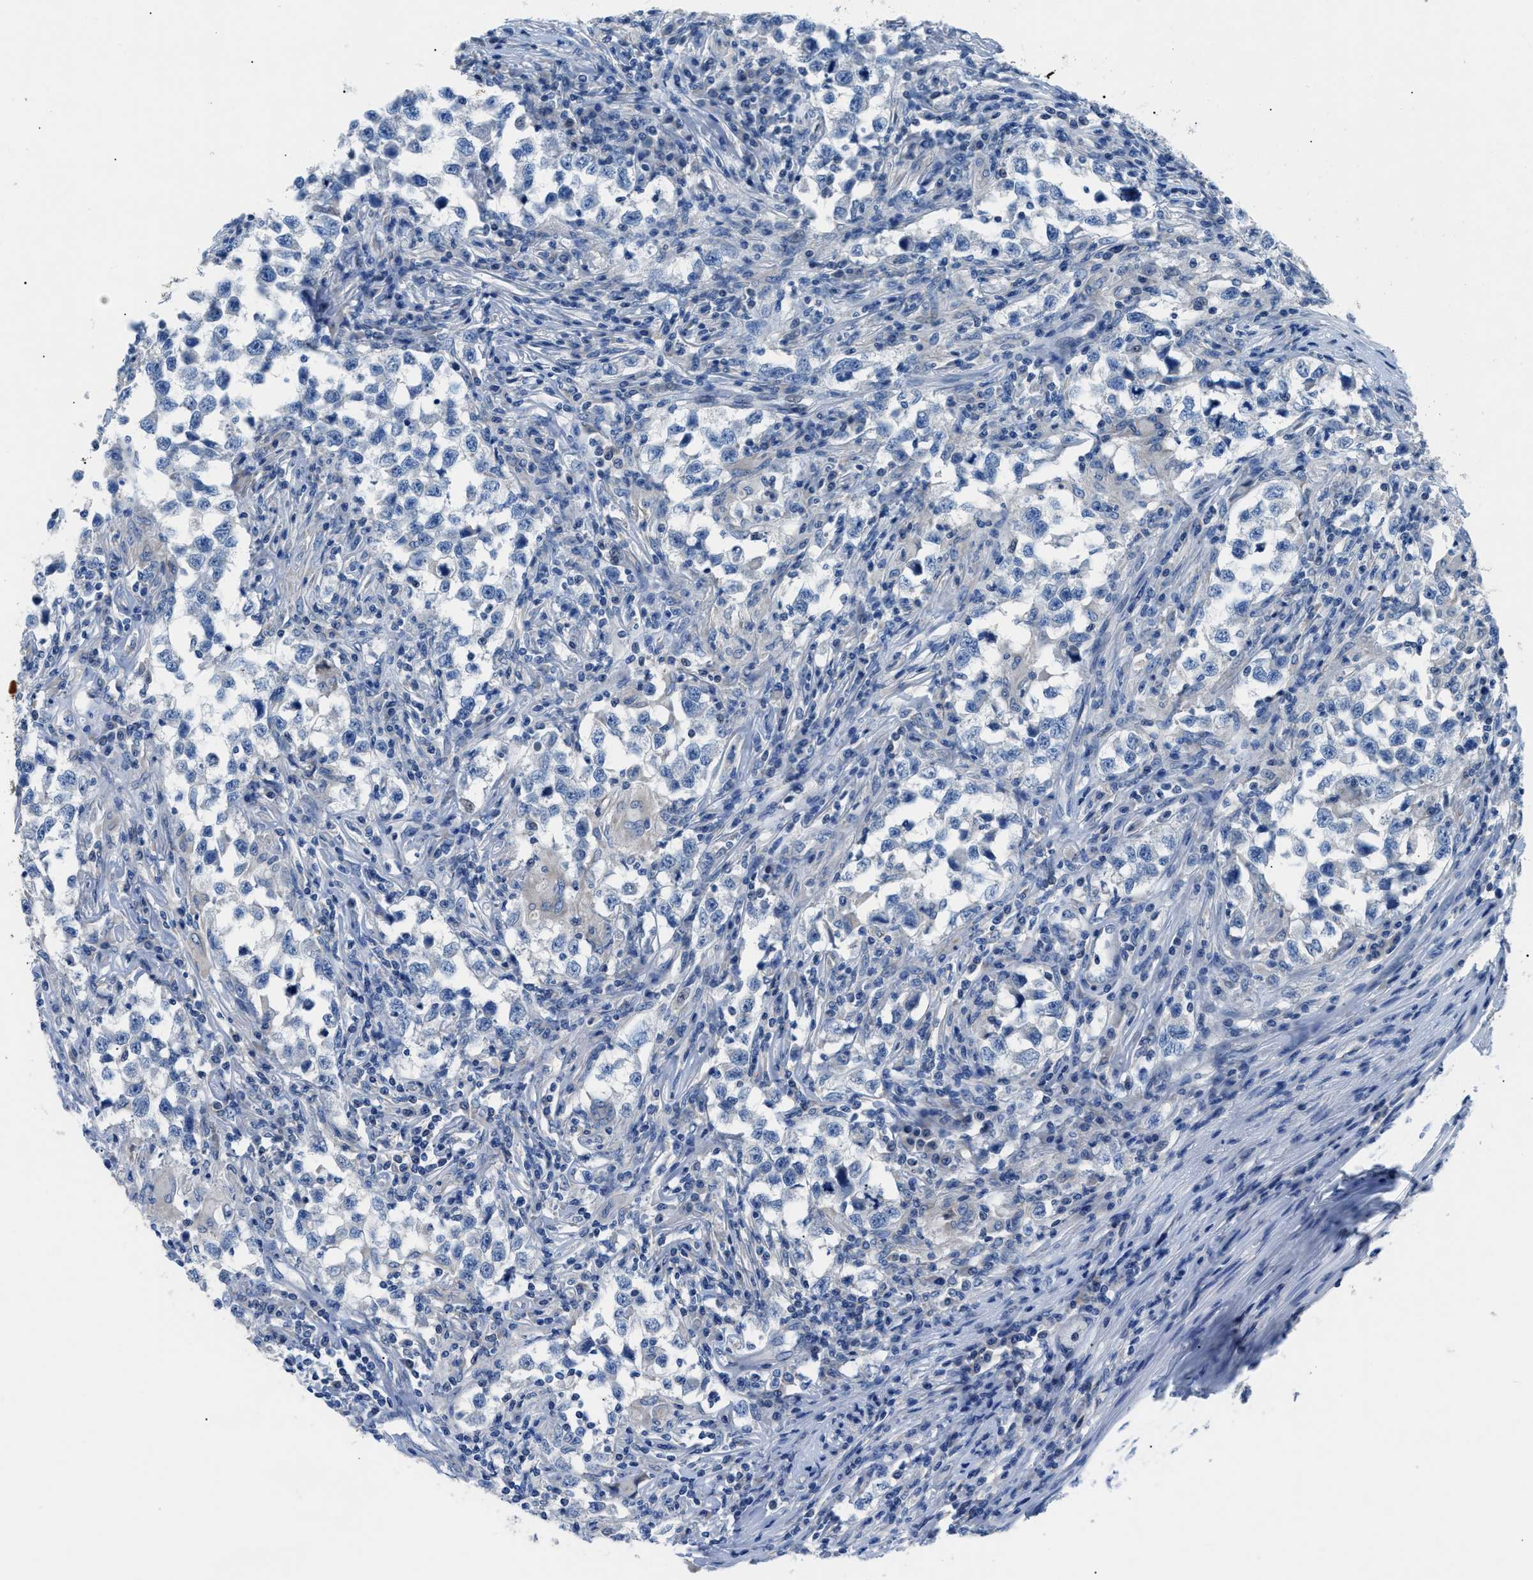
{"staining": {"intensity": "negative", "quantity": "none", "location": "none"}, "tissue": "testis cancer", "cell_type": "Tumor cells", "image_type": "cancer", "snomed": [{"axis": "morphology", "description": "Carcinoma, Embryonal, NOS"}, {"axis": "topography", "description": "Testis"}], "caption": "Testis cancer (embryonal carcinoma) stained for a protein using immunohistochemistry (IHC) displays no expression tumor cells.", "gene": "ITPR1", "patient": {"sex": "male", "age": 21}}